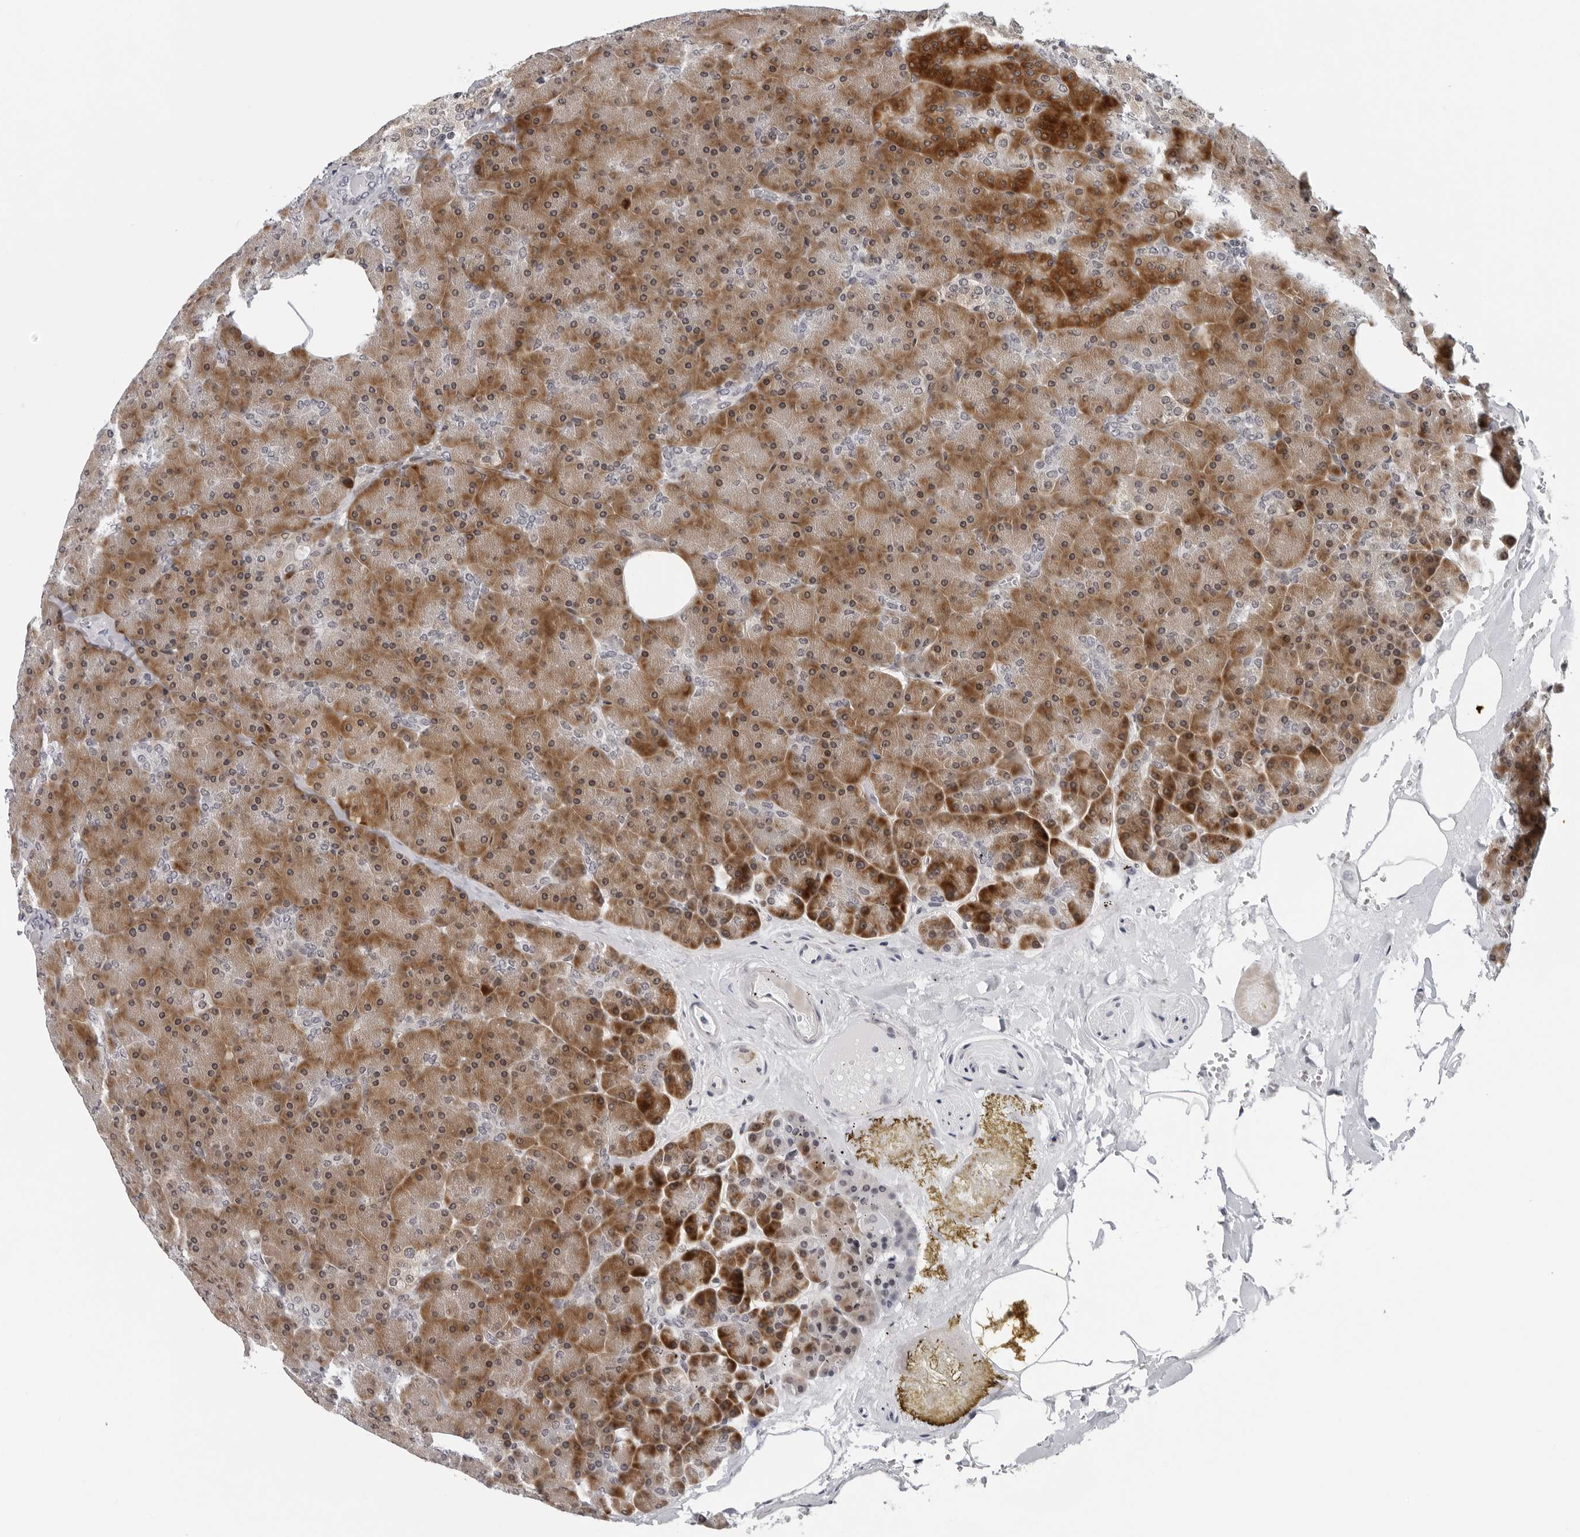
{"staining": {"intensity": "strong", "quantity": ">75%", "location": "cytoplasmic/membranous"}, "tissue": "pancreas", "cell_type": "Exocrine glandular cells", "image_type": "normal", "snomed": [{"axis": "morphology", "description": "Normal tissue, NOS"}, {"axis": "topography", "description": "Pancreas"}], "caption": "The micrograph reveals immunohistochemical staining of benign pancreas. There is strong cytoplasmic/membranous positivity is seen in approximately >75% of exocrine glandular cells. The staining was performed using DAB, with brown indicating positive protein expression. Nuclei are stained blue with hematoxylin.", "gene": "PIP4K2C", "patient": {"sex": "female", "age": 35}}